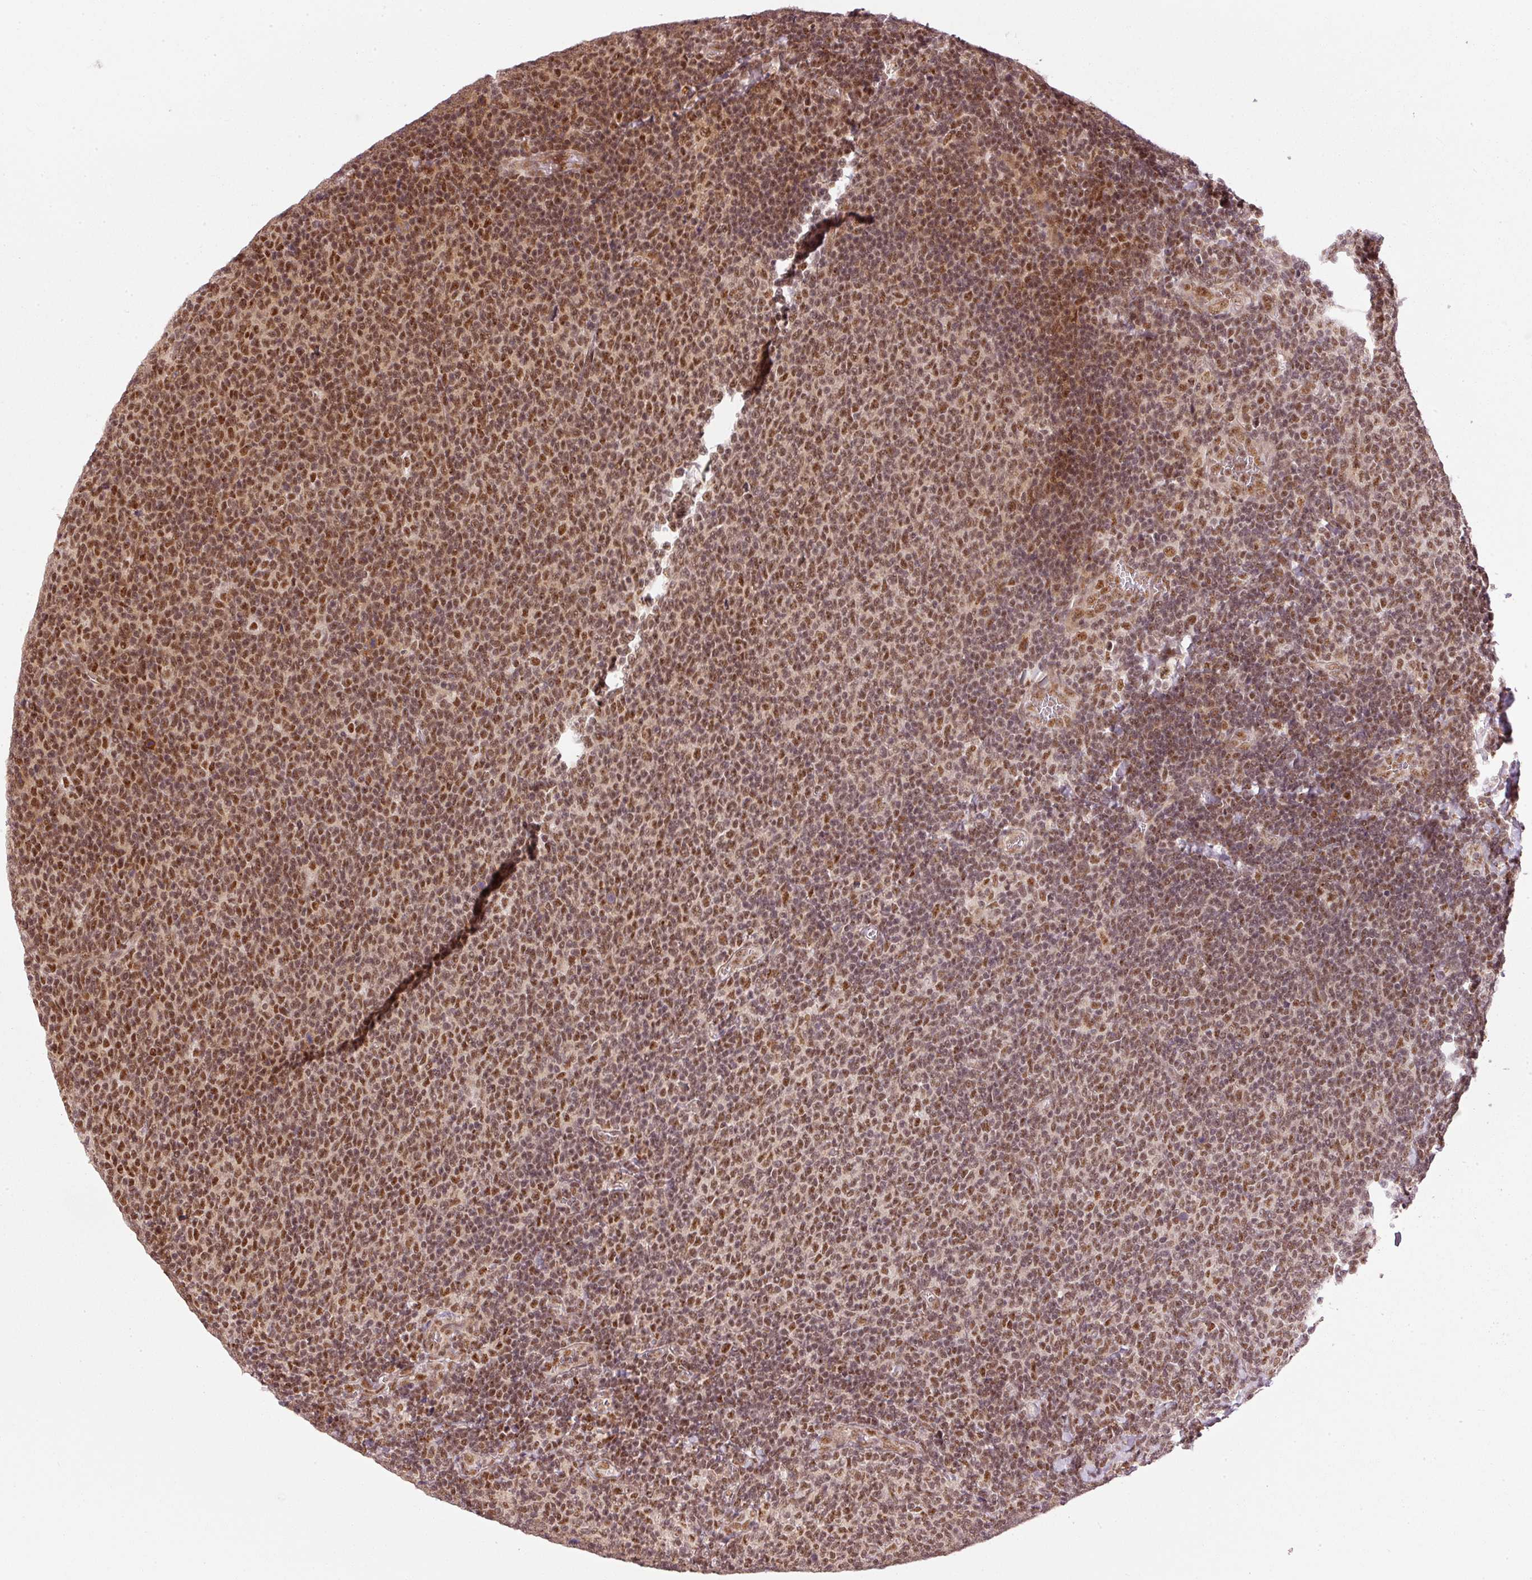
{"staining": {"intensity": "moderate", "quantity": ">75%", "location": "nuclear"}, "tissue": "lymphoma", "cell_type": "Tumor cells", "image_type": "cancer", "snomed": [{"axis": "morphology", "description": "Malignant lymphoma, non-Hodgkin's type, Low grade"}, {"axis": "topography", "description": "Lymph node"}], "caption": "Immunohistochemistry (IHC) image of lymphoma stained for a protein (brown), which shows medium levels of moderate nuclear expression in approximately >75% of tumor cells.", "gene": "THOC6", "patient": {"sex": "male", "age": 52}}